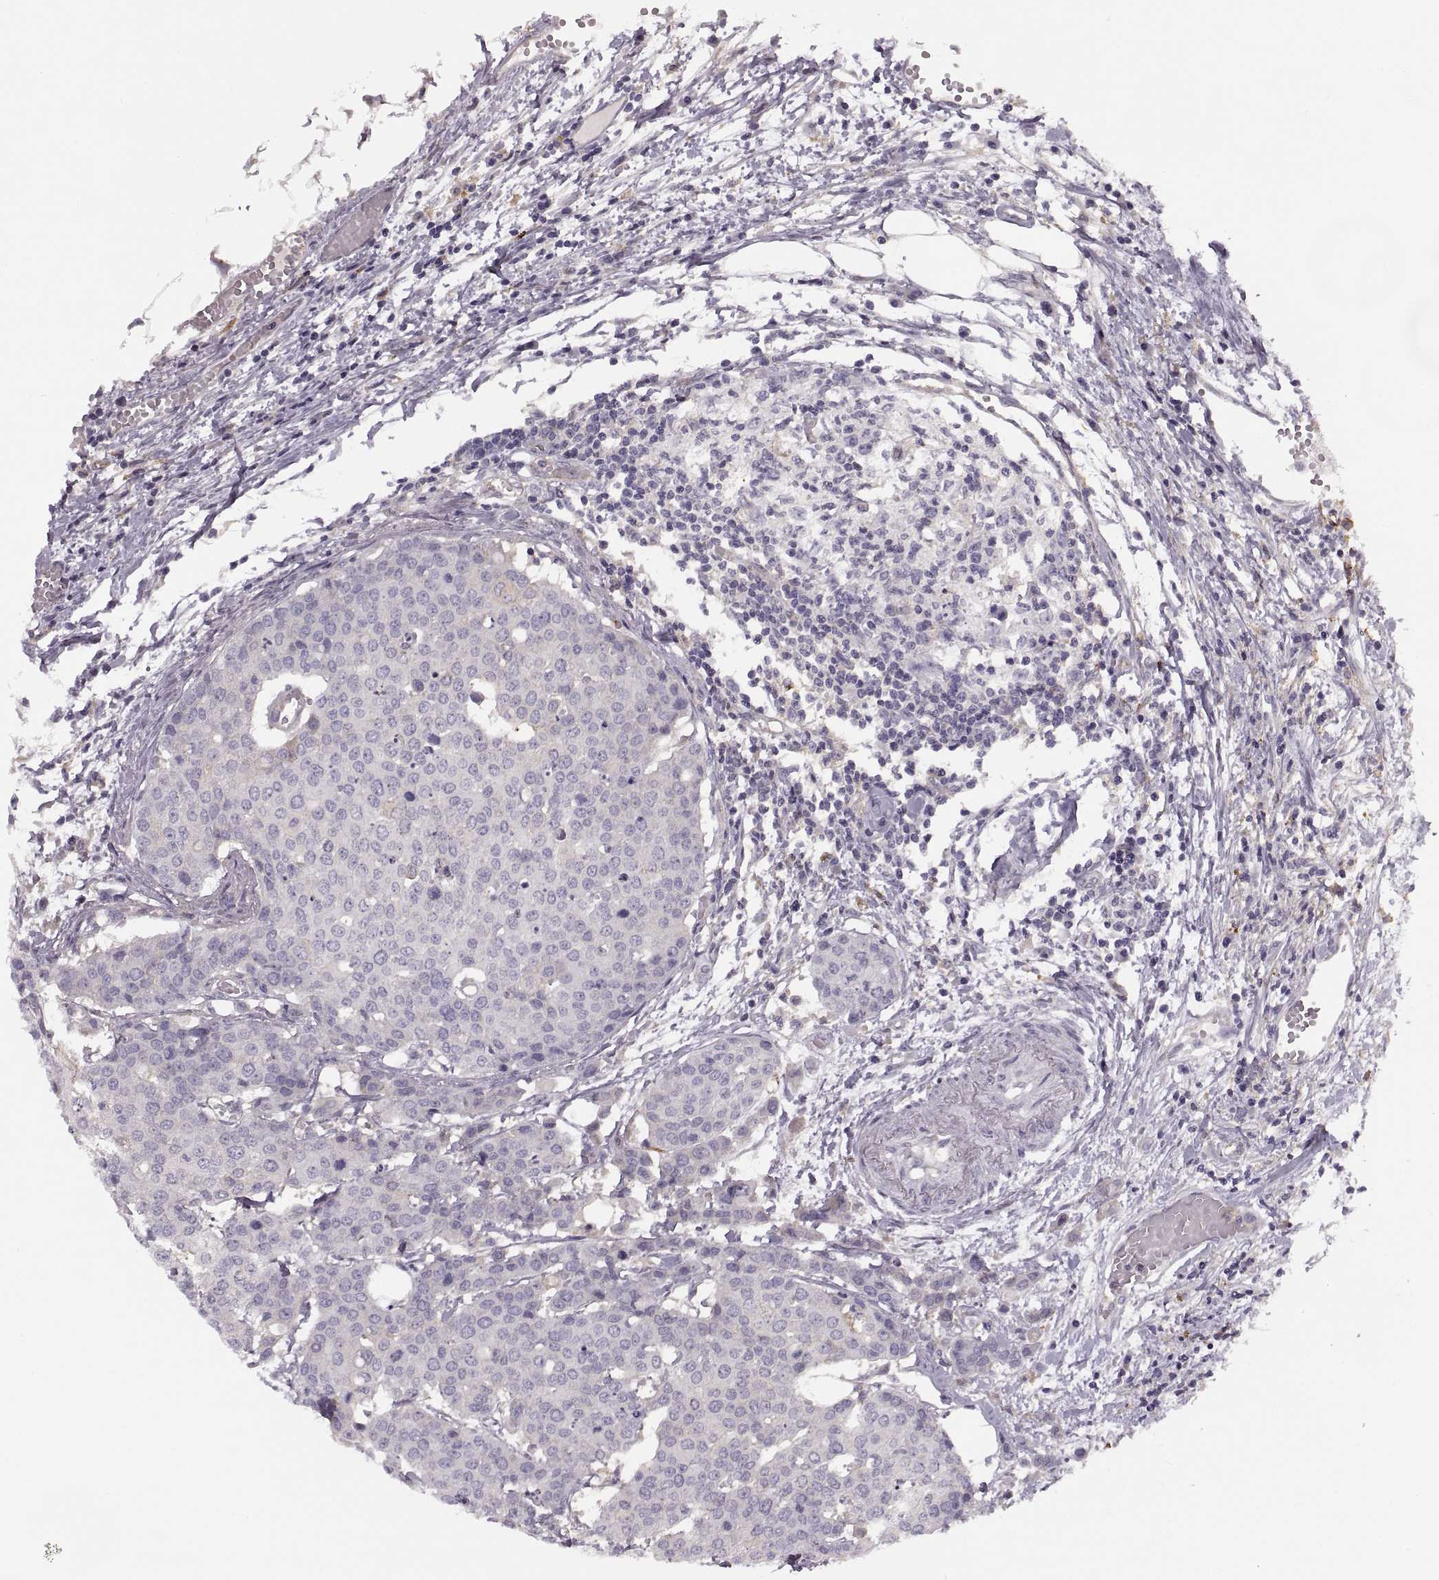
{"staining": {"intensity": "negative", "quantity": "none", "location": "none"}, "tissue": "carcinoid", "cell_type": "Tumor cells", "image_type": "cancer", "snomed": [{"axis": "morphology", "description": "Carcinoid, malignant, NOS"}, {"axis": "topography", "description": "Colon"}], "caption": "This photomicrograph is of carcinoid (malignant) stained with immunohistochemistry (IHC) to label a protein in brown with the nuclei are counter-stained blue. There is no positivity in tumor cells.", "gene": "RALB", "patient": {"sex": "male", "age": 81}}